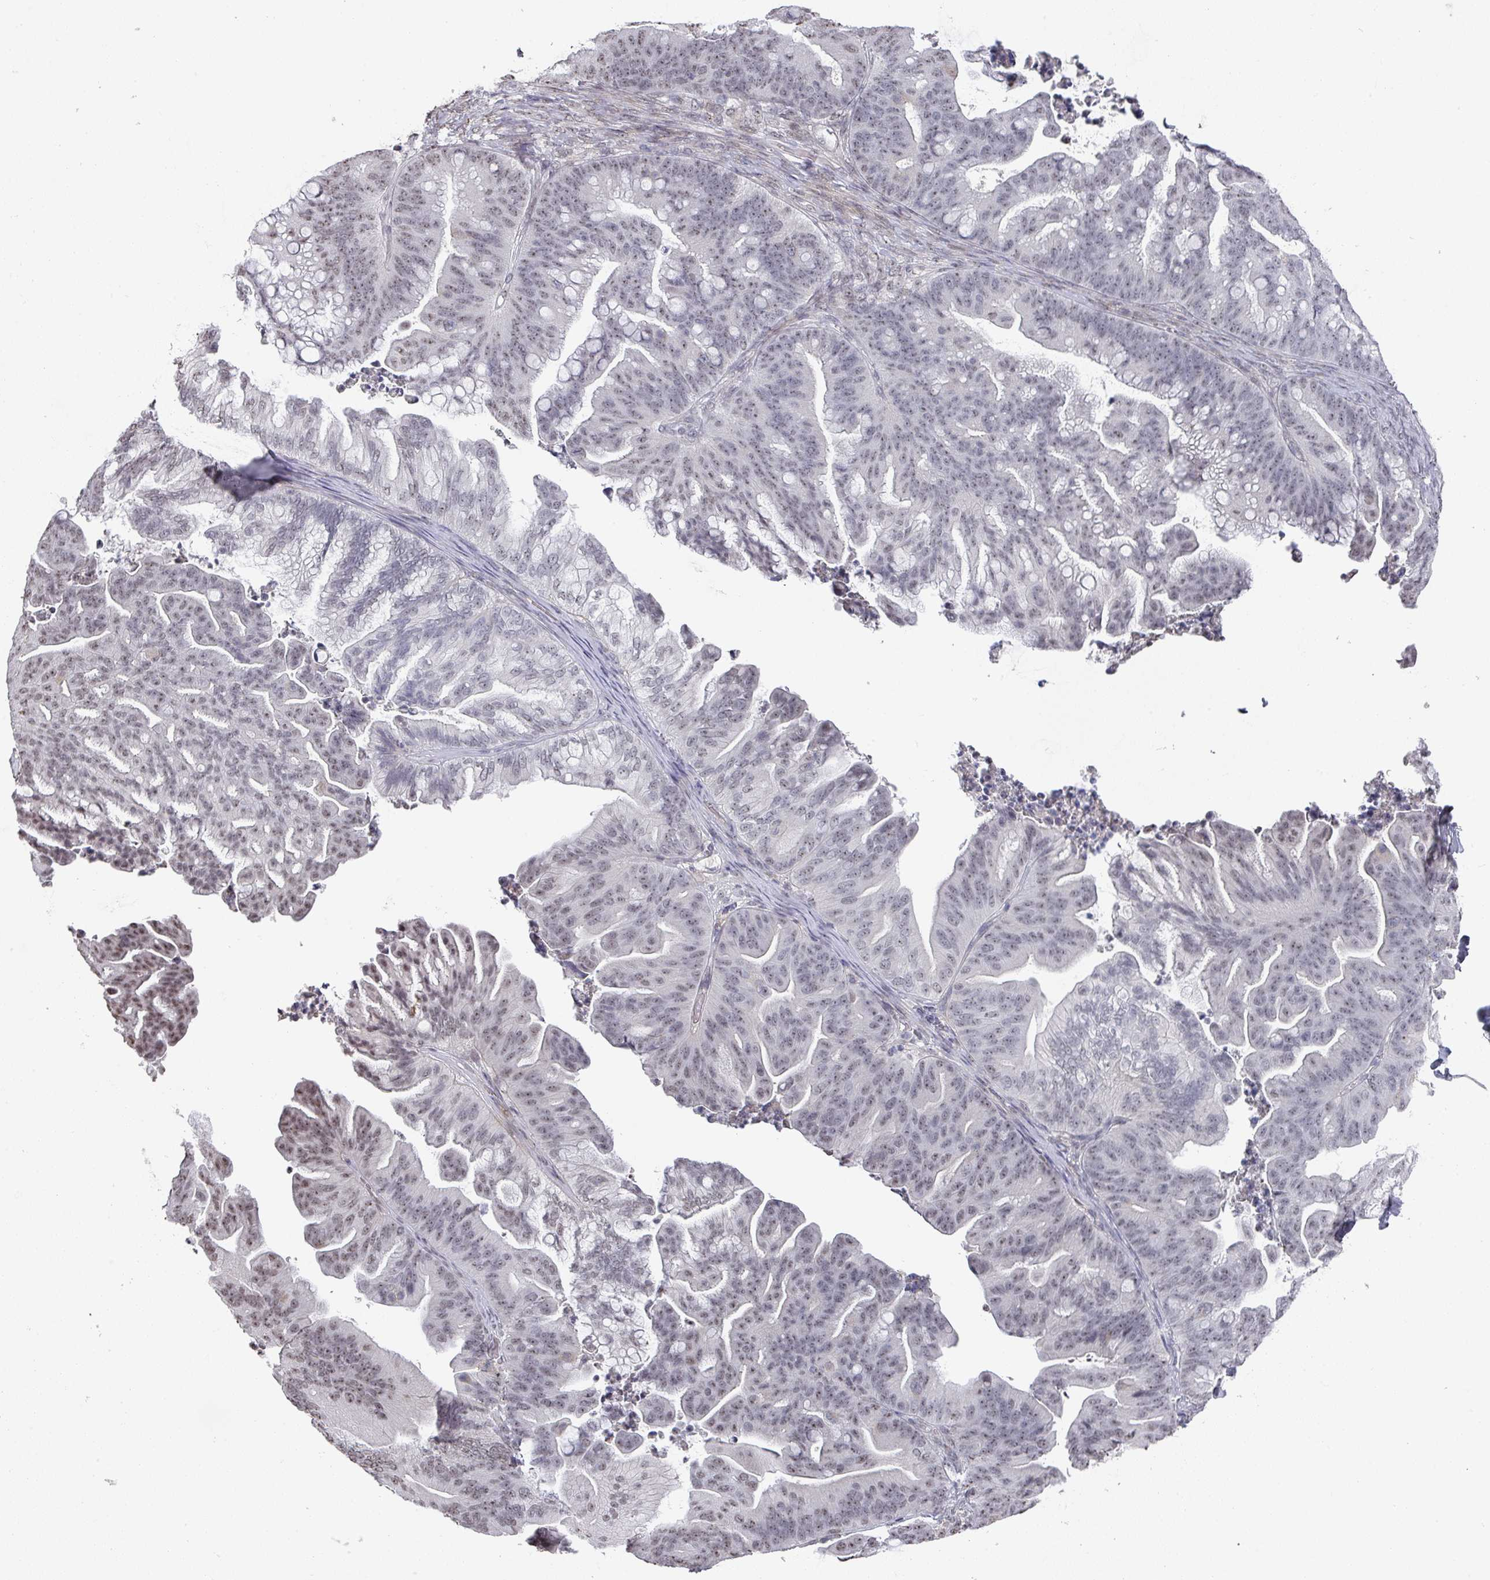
{"staining": {"intensity": "weak", "quantity": "25%-75%", "location": "nuclear"}, "tissue": "ovarian cancer", "cell_type": "Tumor cells", "image_type": "cancer", "snomed": [{"axis": "morphology", "description": "Cystadenocarcinoma, mucinous, NOS"}, {"axis": "topography", "description": "Ovary"}], "caption": "Ovarian mucinous cystadenocarcinoma stained with IHC shows weak nuclear expression in approximately 25%-75% of tumor cells.", "gene": "ZNF654", "patient": {"sex": "female", "age": 67}}